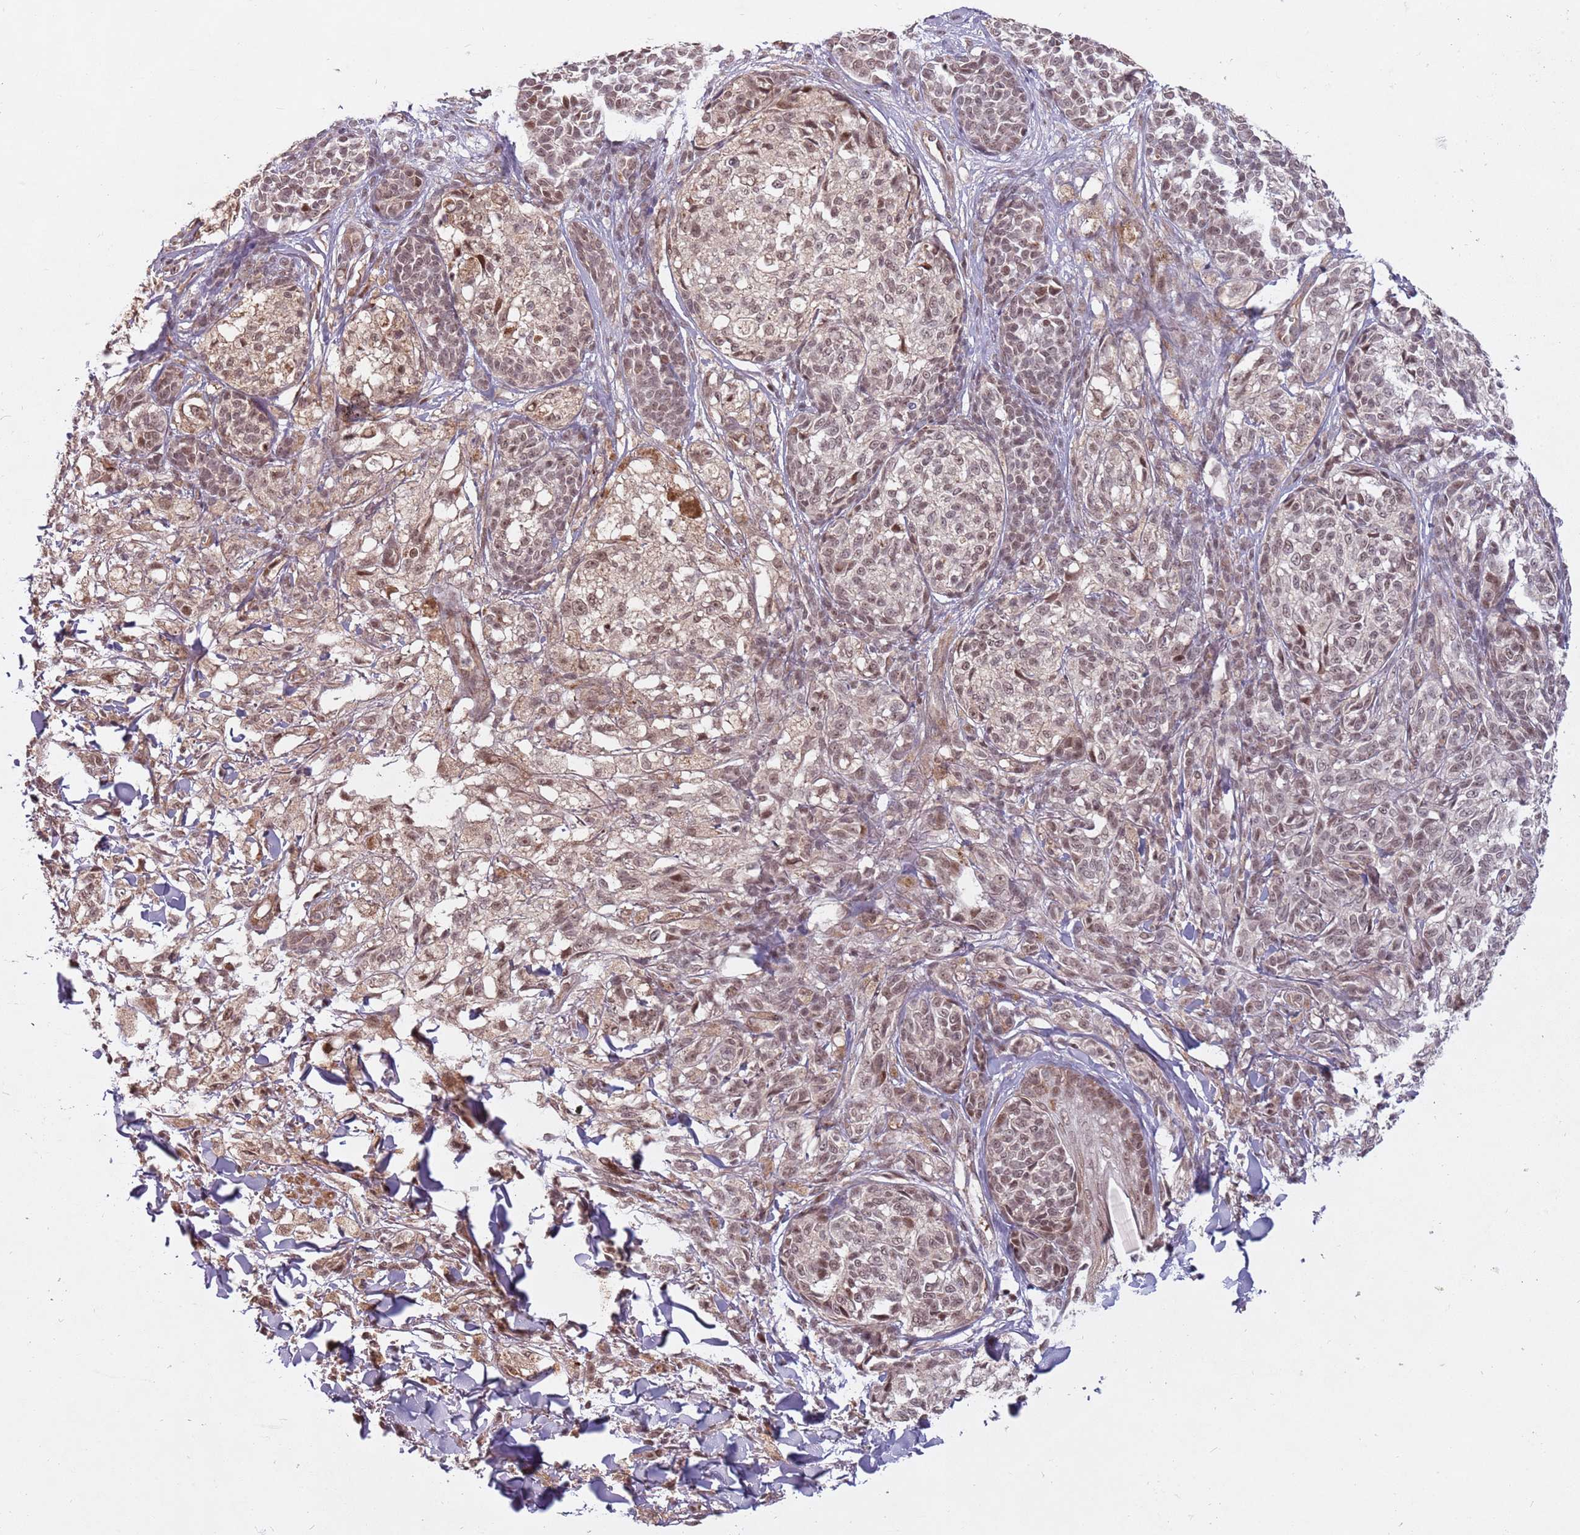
{"staining": {"intensity": "weak", "quantity": ">75%", "location": "nuclear"}, "tissue": "melanoma", "cell_type": "Tumor cells", "image_type": "cancer", "snomed": [{"axis": "morphology", "description": "Malignant melanoma, NOS"}, {"axis": "topography", "description": "Skin of upper extremity"}], "caption": "This micrograph shows immunohistochemistry (IHC) staining of human malignant melanoma, with low weak nuclear staining in about >75% of tumor cells.", "gene": "SUDS3", "patient": {"sex": "male", "age": 40}}